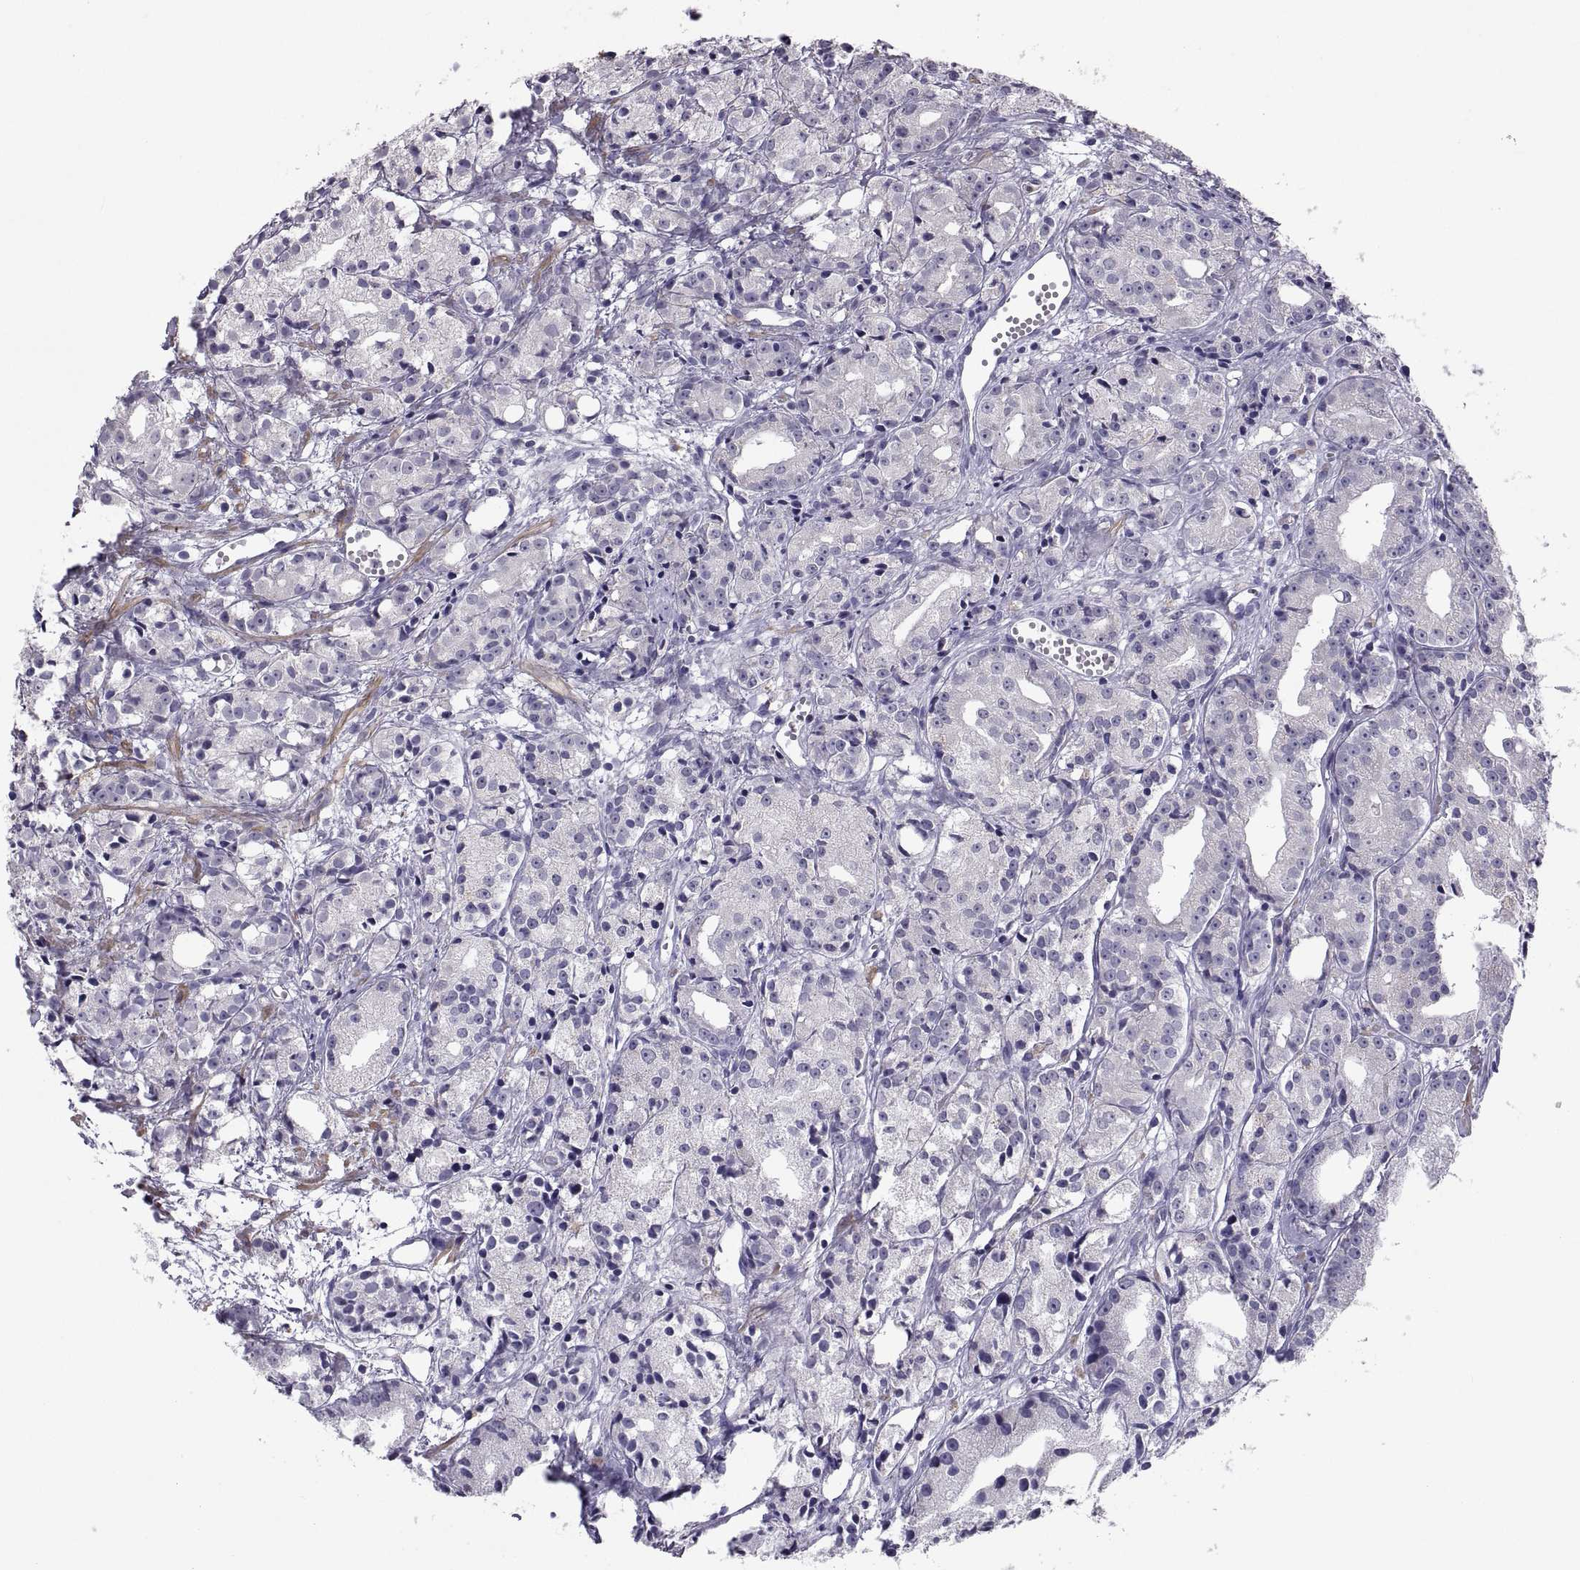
{"staining": {"intensity": "negative", "quantity": "none", "location": "none"}, "tissue": "prostate cancer", "cell_type": "Tumor cells", "image_type": "cancer", "snomed": [{"axis": "morphology", "description": "Adenocarcinoma, Medium grade"}, {"axis": "topography", "description": "Prostate"}], "caption": "Micrograph shows no significant protein positivity in tumor cells of prostate adenocarcinoma (medium-grade).", "gene": "IGSF1", "patient": {"sex": "male", "age": 74}}